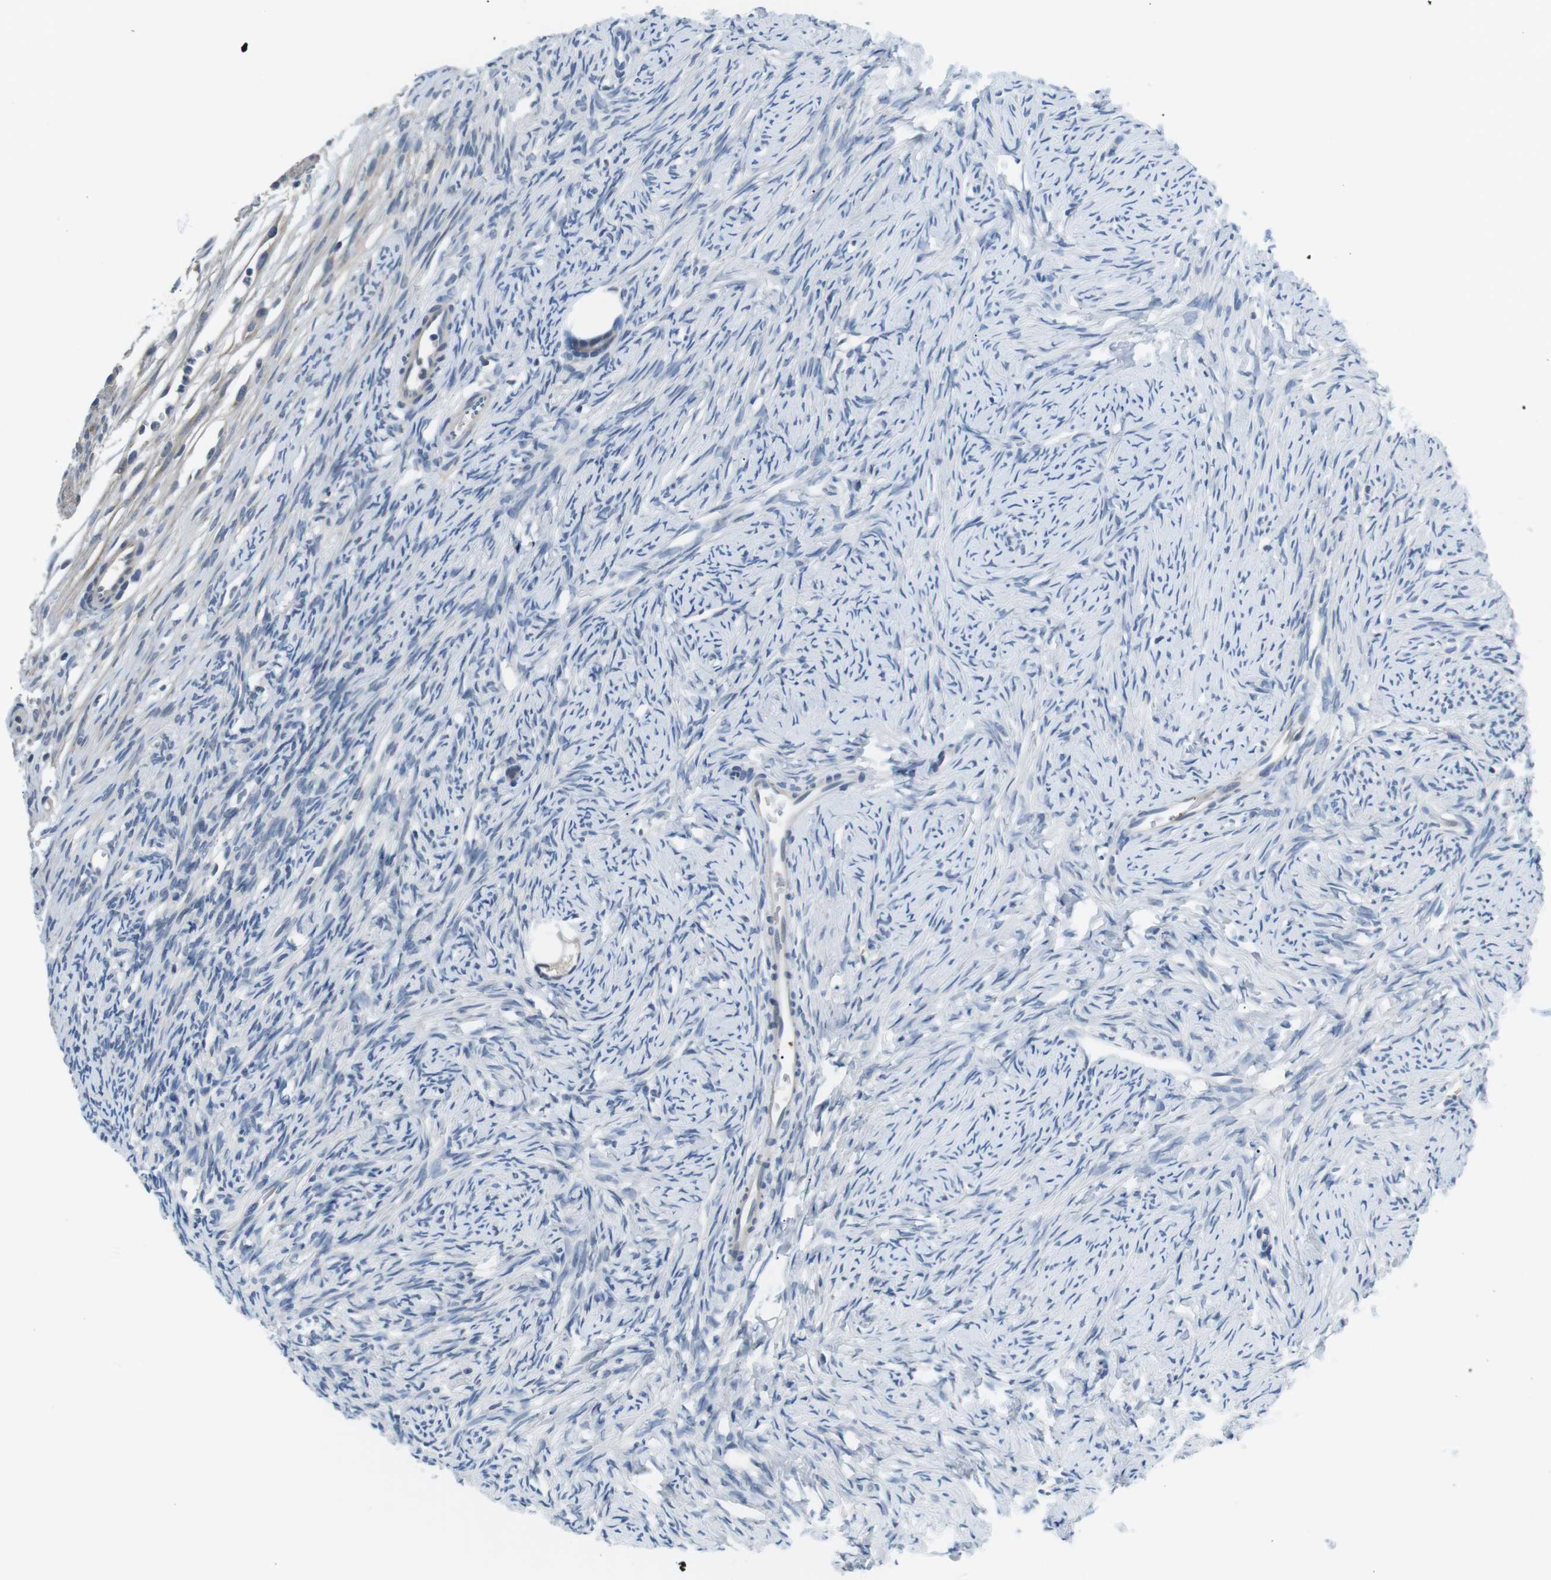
{"staining": {"intensity": "weak", "quantity": "<25%", "location": "cytoplasmic/membranous"}, "tissue": "ovary", "cell_type": "Follicle cells", "image_type": "normal", "snomed": [{"axis": "morphology", "description": "Normal tissue, NOS"}, {"axis": "topography", "description": "Ovary"}], "caption": "DAB (3,3'-diaminobenzidine) immunohistochemical staining of normal human ovary exhibits no significant expression in follicle cells.", "gene": "WSCD1", "patient": {"sex": "female", "age": 33}}